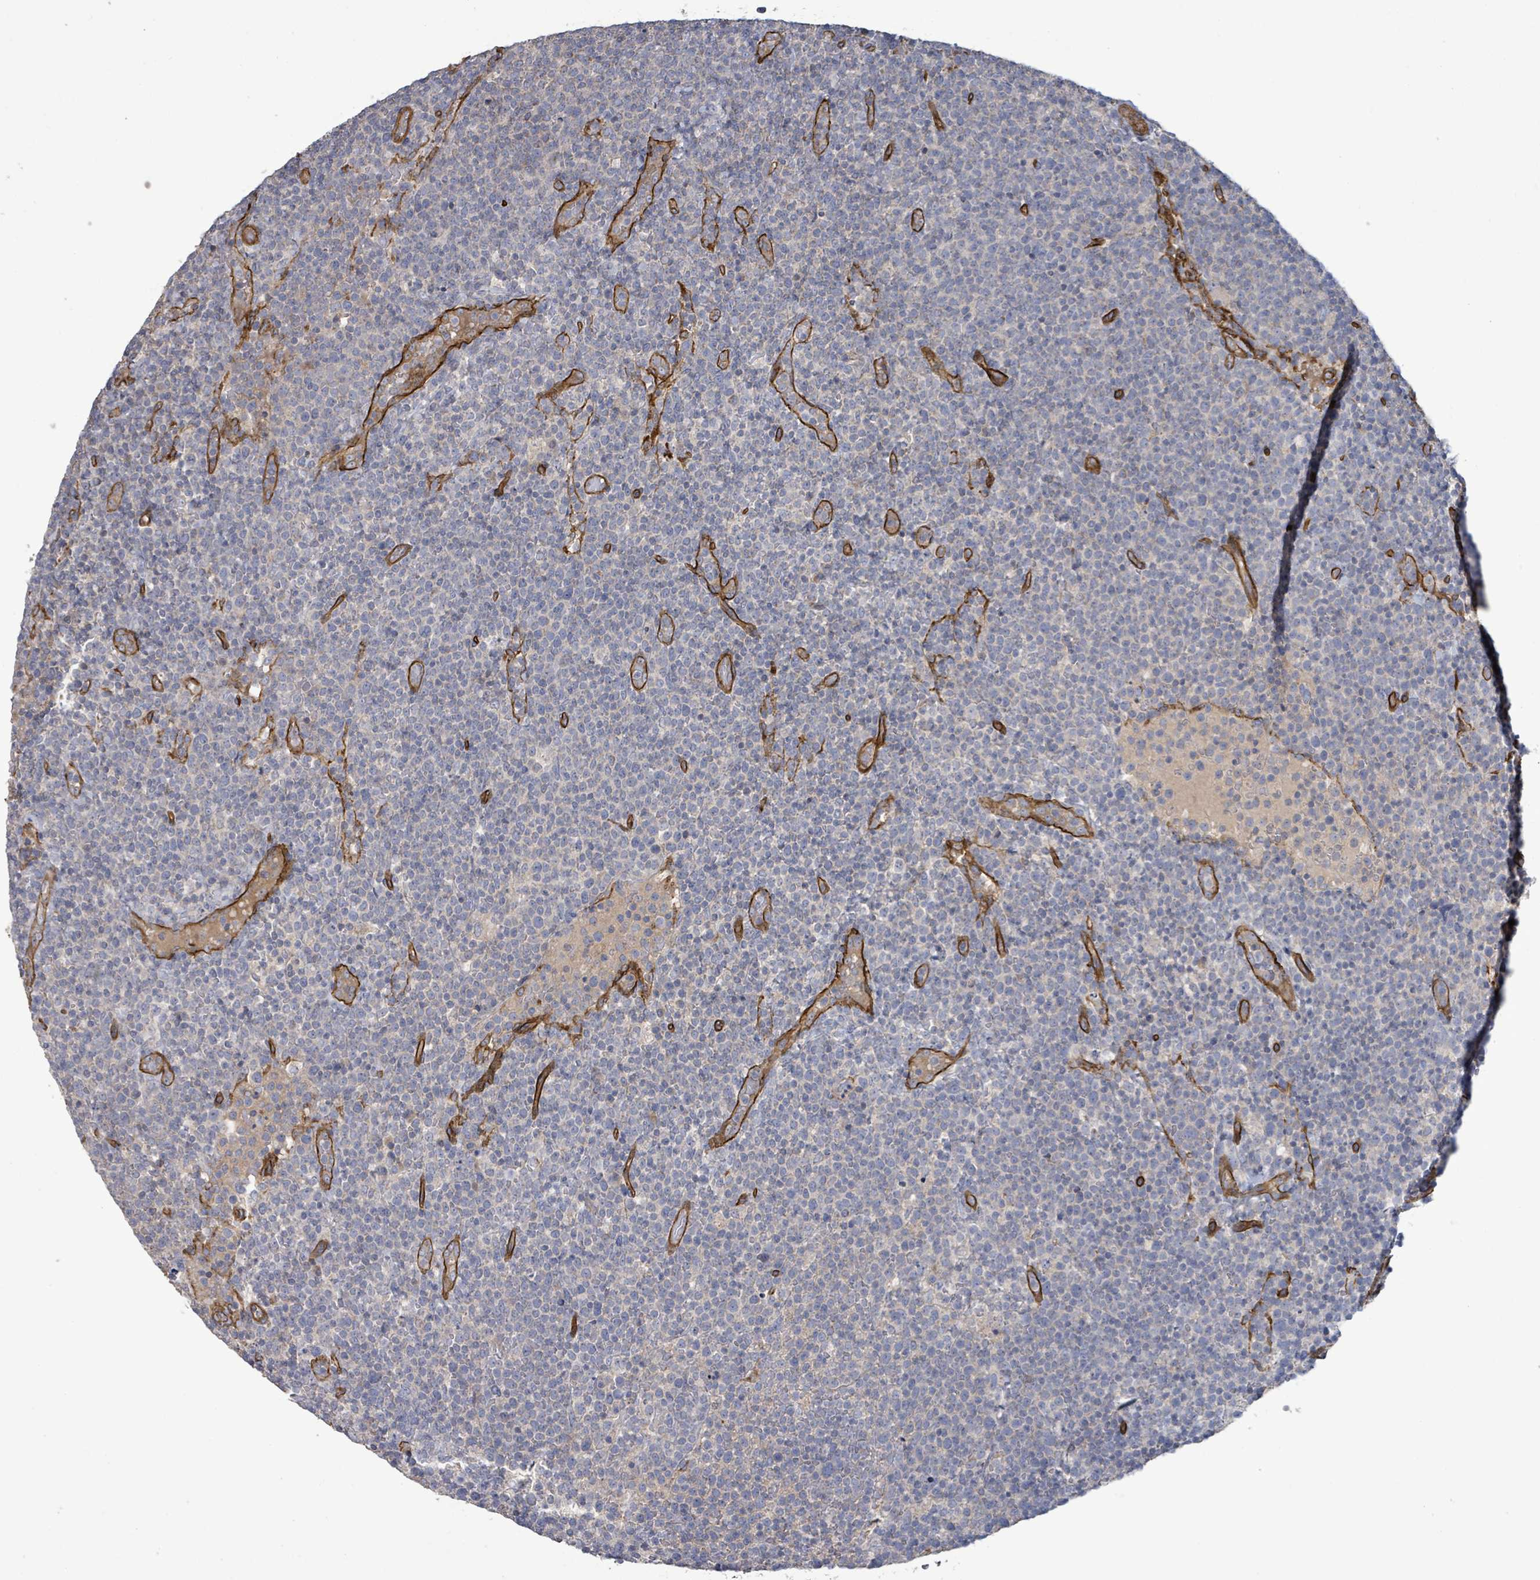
{"staining": {"intensity": "negative", "quantity": "none", "location": "none"}, "tissue": "lymphoma", "cell_type": "Tumor cells", "image_type": "cancer", "snomed": [{"axis": "morphology", "description": "Malignant lymphoma, non-Hodgkin's type, High grade"}, {"axis": "topography", "description": "Lymph node"}], "caption": "This is an immunohistochemistry (IHC) micrograph of lymphoma. There is no expression in tumor cells.", "gene": "KANK3", "patient": {"sex": "male", "age": 61}}